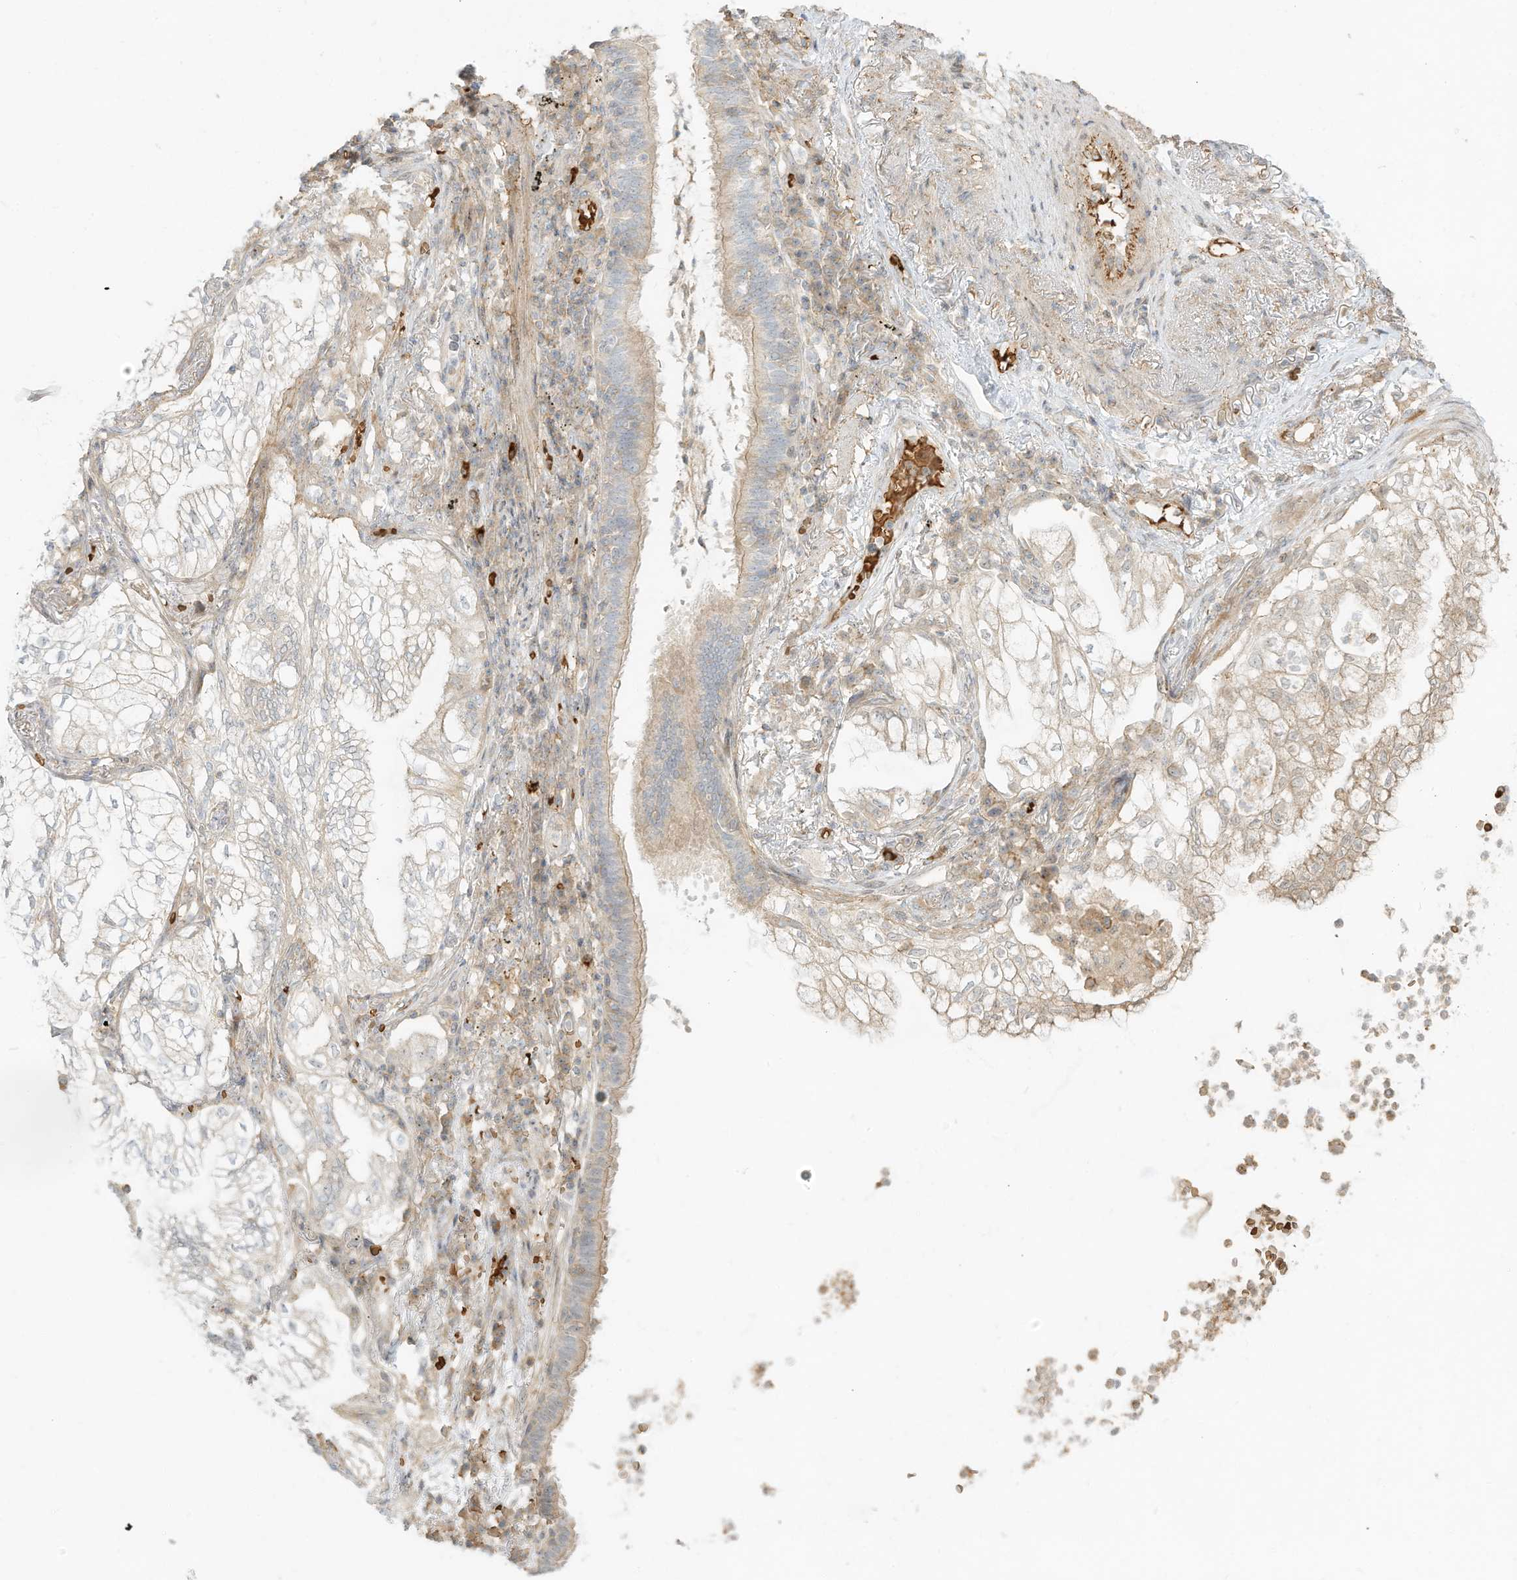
{"staining": {"intensity": "weak", "quantity": "25%-75%", "location": "cytoplasmic/membranous"}, "tissue": "lung cancer", "cell_type": "Tumor cells", "image_type": "cancer", "snomed": [{"axis": "morphology", "description": "Adenocarcinoma, NOS"}, {"axis": "topography", "description": "Lung"}], "caption": "Protein staining by IHC reveals weak cytoplasmic/membranous positivity in about 25%-75% of tumor cells in lung cancer.", "gene": "OFD1", "patient": {"sex": "female", "age": 70}}